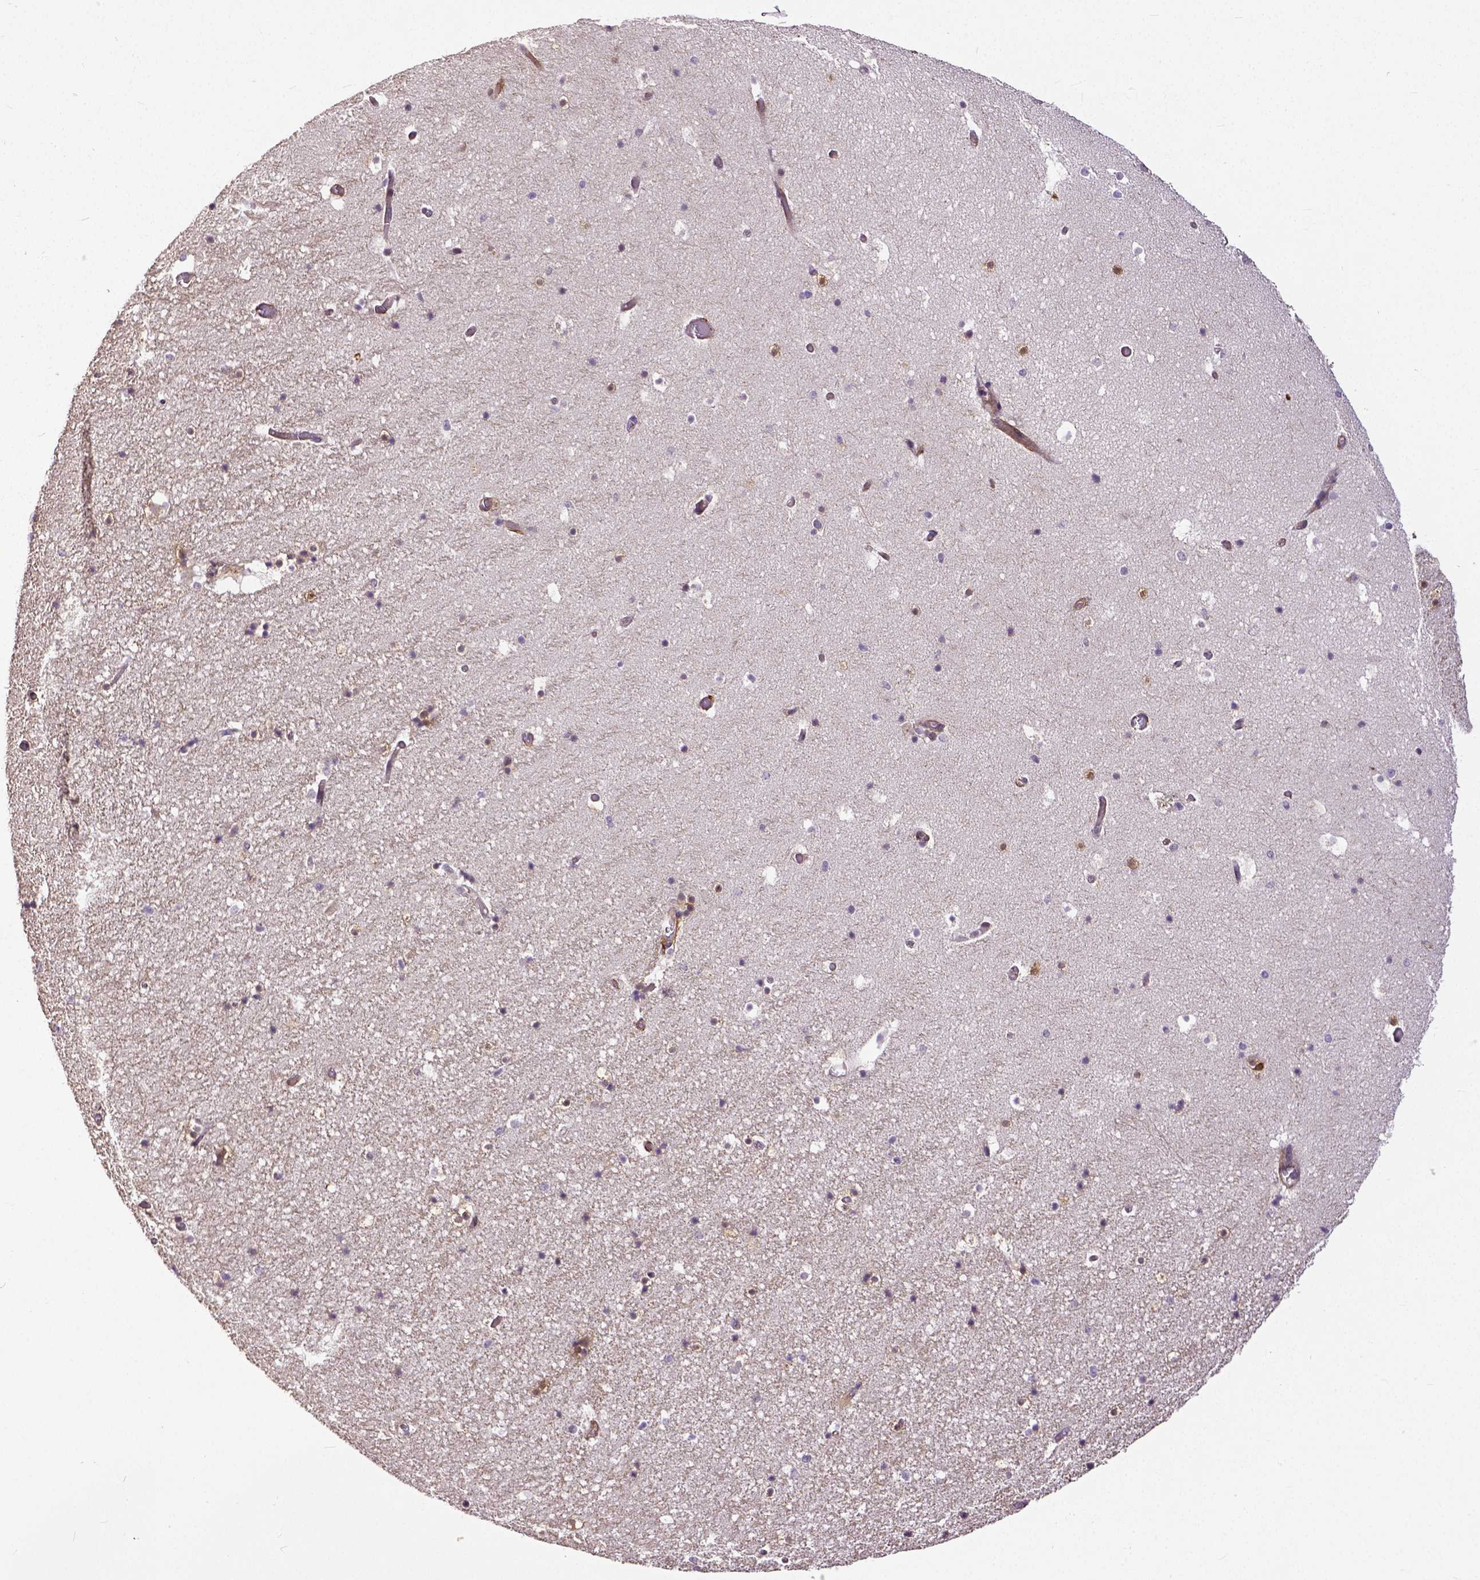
{"staining": {"intensity": "moderate", "quantity": "<25%", "location": "nuclear"}, "tissue": "hippocampus", "cell_type": "Glial cells", "image_type": "normal", "snomed": [{"axis": "morphology", "description": "Normal tissue, NOS"}, {"axis": "topography", "description": "Hippocampus"}], "caption": "An image of hippocampus stained for a protein reveals moderate nuclear brown staining in glial cells.", "gene": "DICER1", "patient": {"sex": "male", "age": 26}}